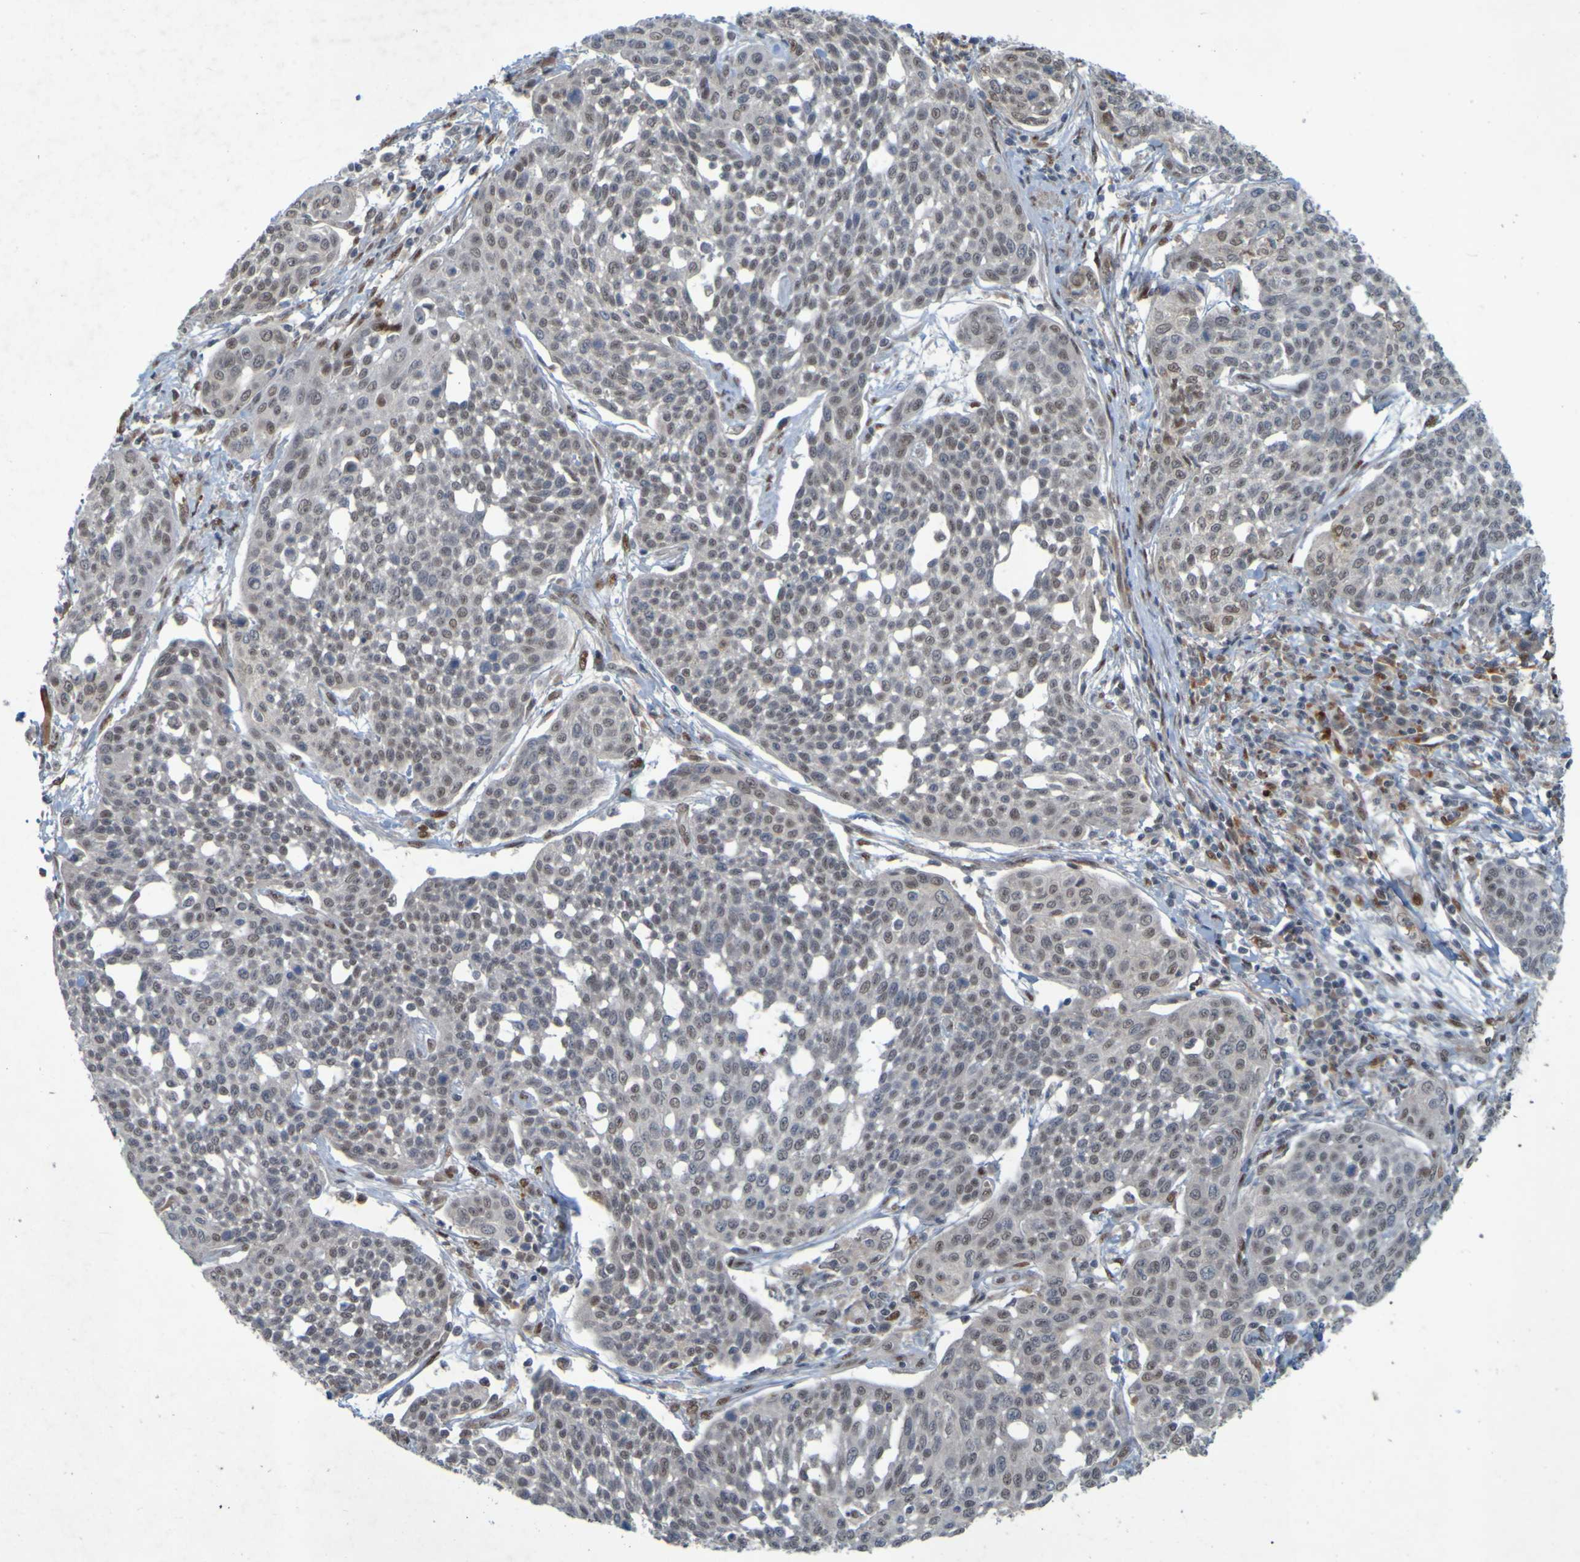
{"staining": {"intensity": "moderate", "quantity": "25%-75%", "location": "nuclear"}, "tissue": "cervical cancer", "cell_type": "Tumor cells", "image_type": "cancer", "snomed": [{"axis": "morphology", "description": "Squamous cell carcinoma, NOS"}, {"axis": "topography", "description": "Cervix"}], "caption": "Tumor cells exhibit medium levels of moderate nuclear expression in approximately 25%-75% of cells in human cervical cancer.", "gene": "MCPH1", "patient": {"sex": "female", "age": 34}}